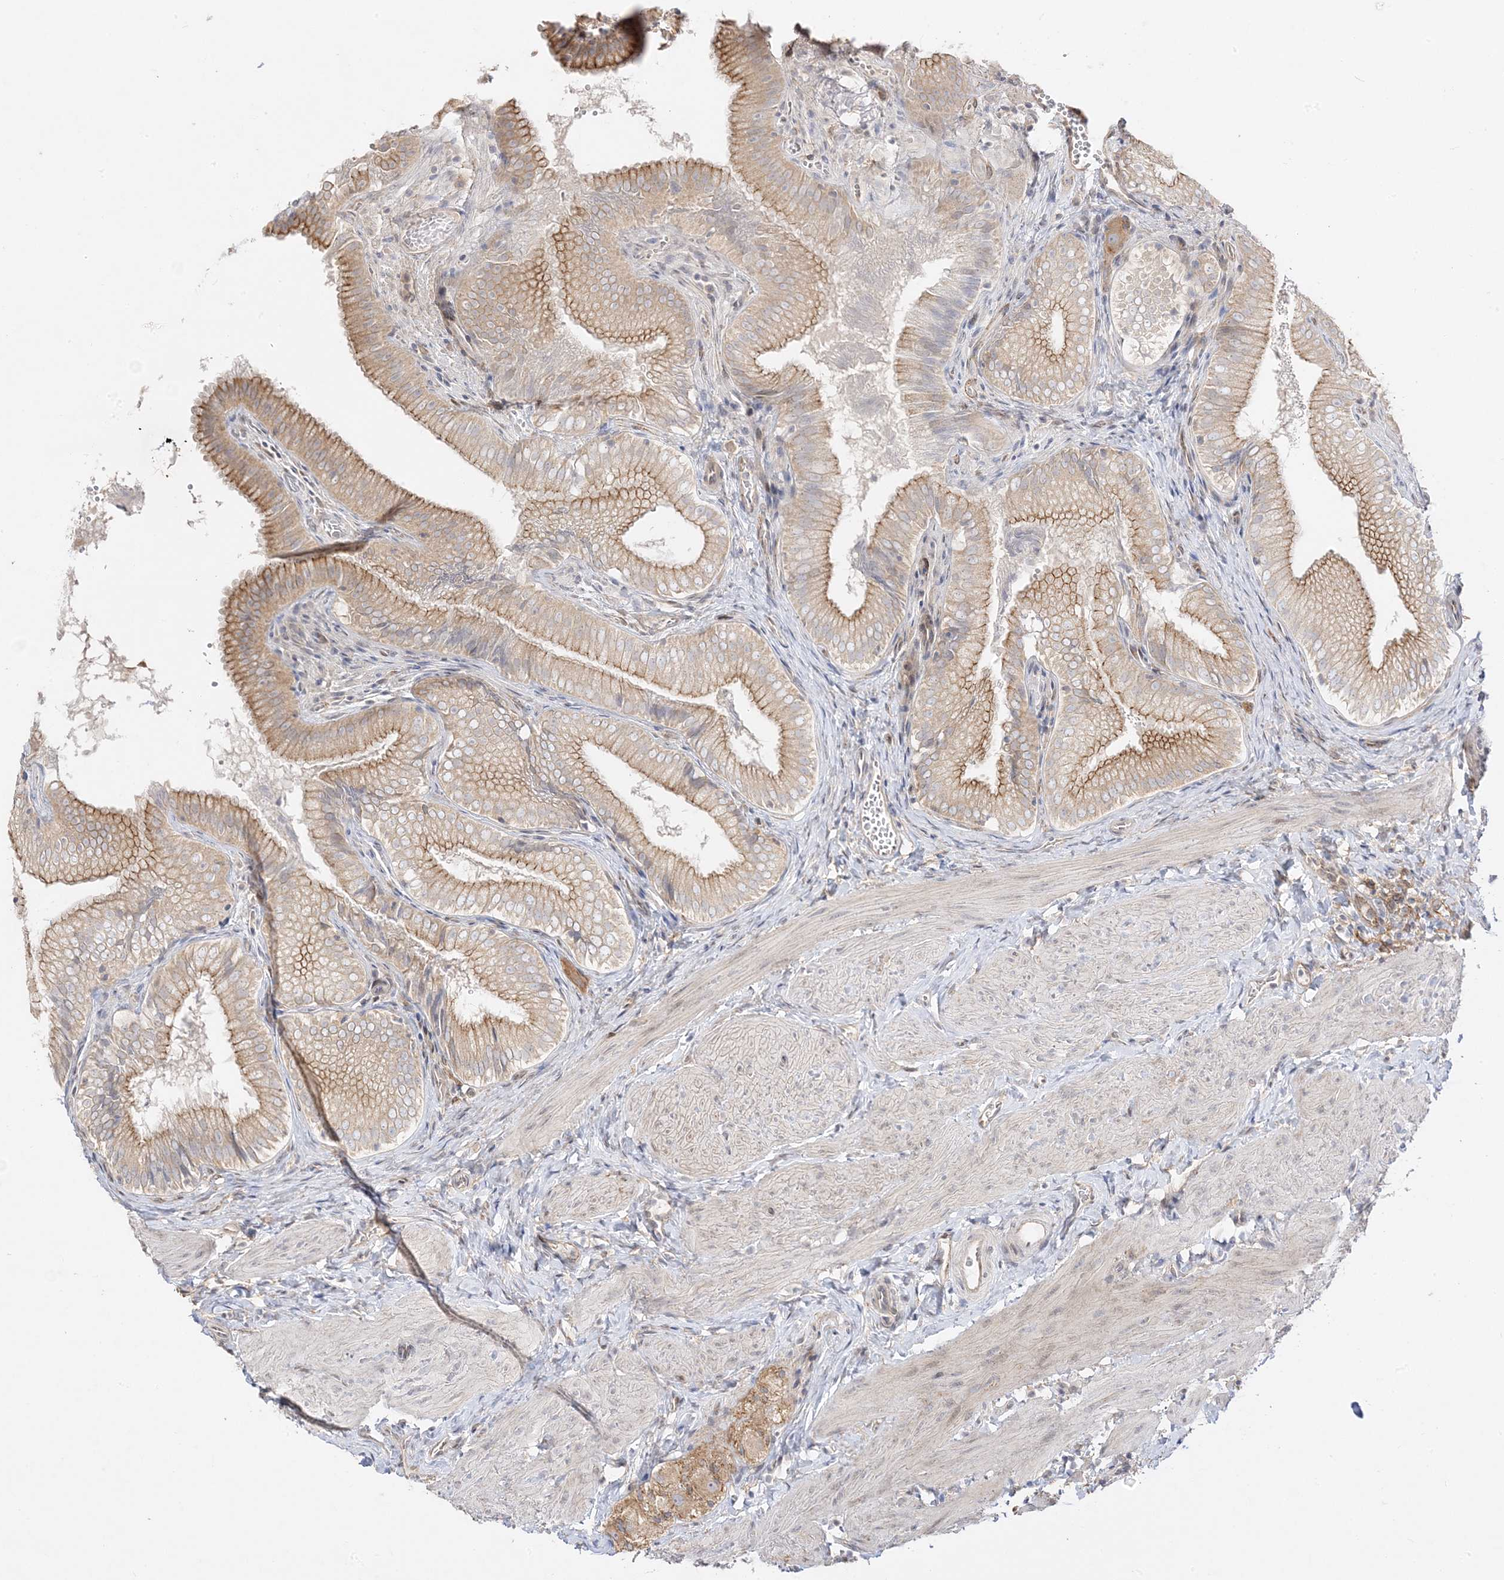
{"staining": {"intensity": "moderate", "quantity": ">75%", "location": "cytoplasmic/membranous"}, "tissue": "gallbladder", "cell_type": "Glandular cells", "image_type": "normal", "snomed": [{"axis": "morphology", "description": "Normal tissue, NOS"}, {"axis": "topography", "description": "Gallbladder"}], "caption": "A high-resolution image shows immunohistochemistry (IHC) staining of normal gallbladder, which exhibits moderate cytoplasmic/membranous expression in approximately >75% of glandular cells.", "gene": "C2CD2", "patient": {"sex": "female", "age": 30}}